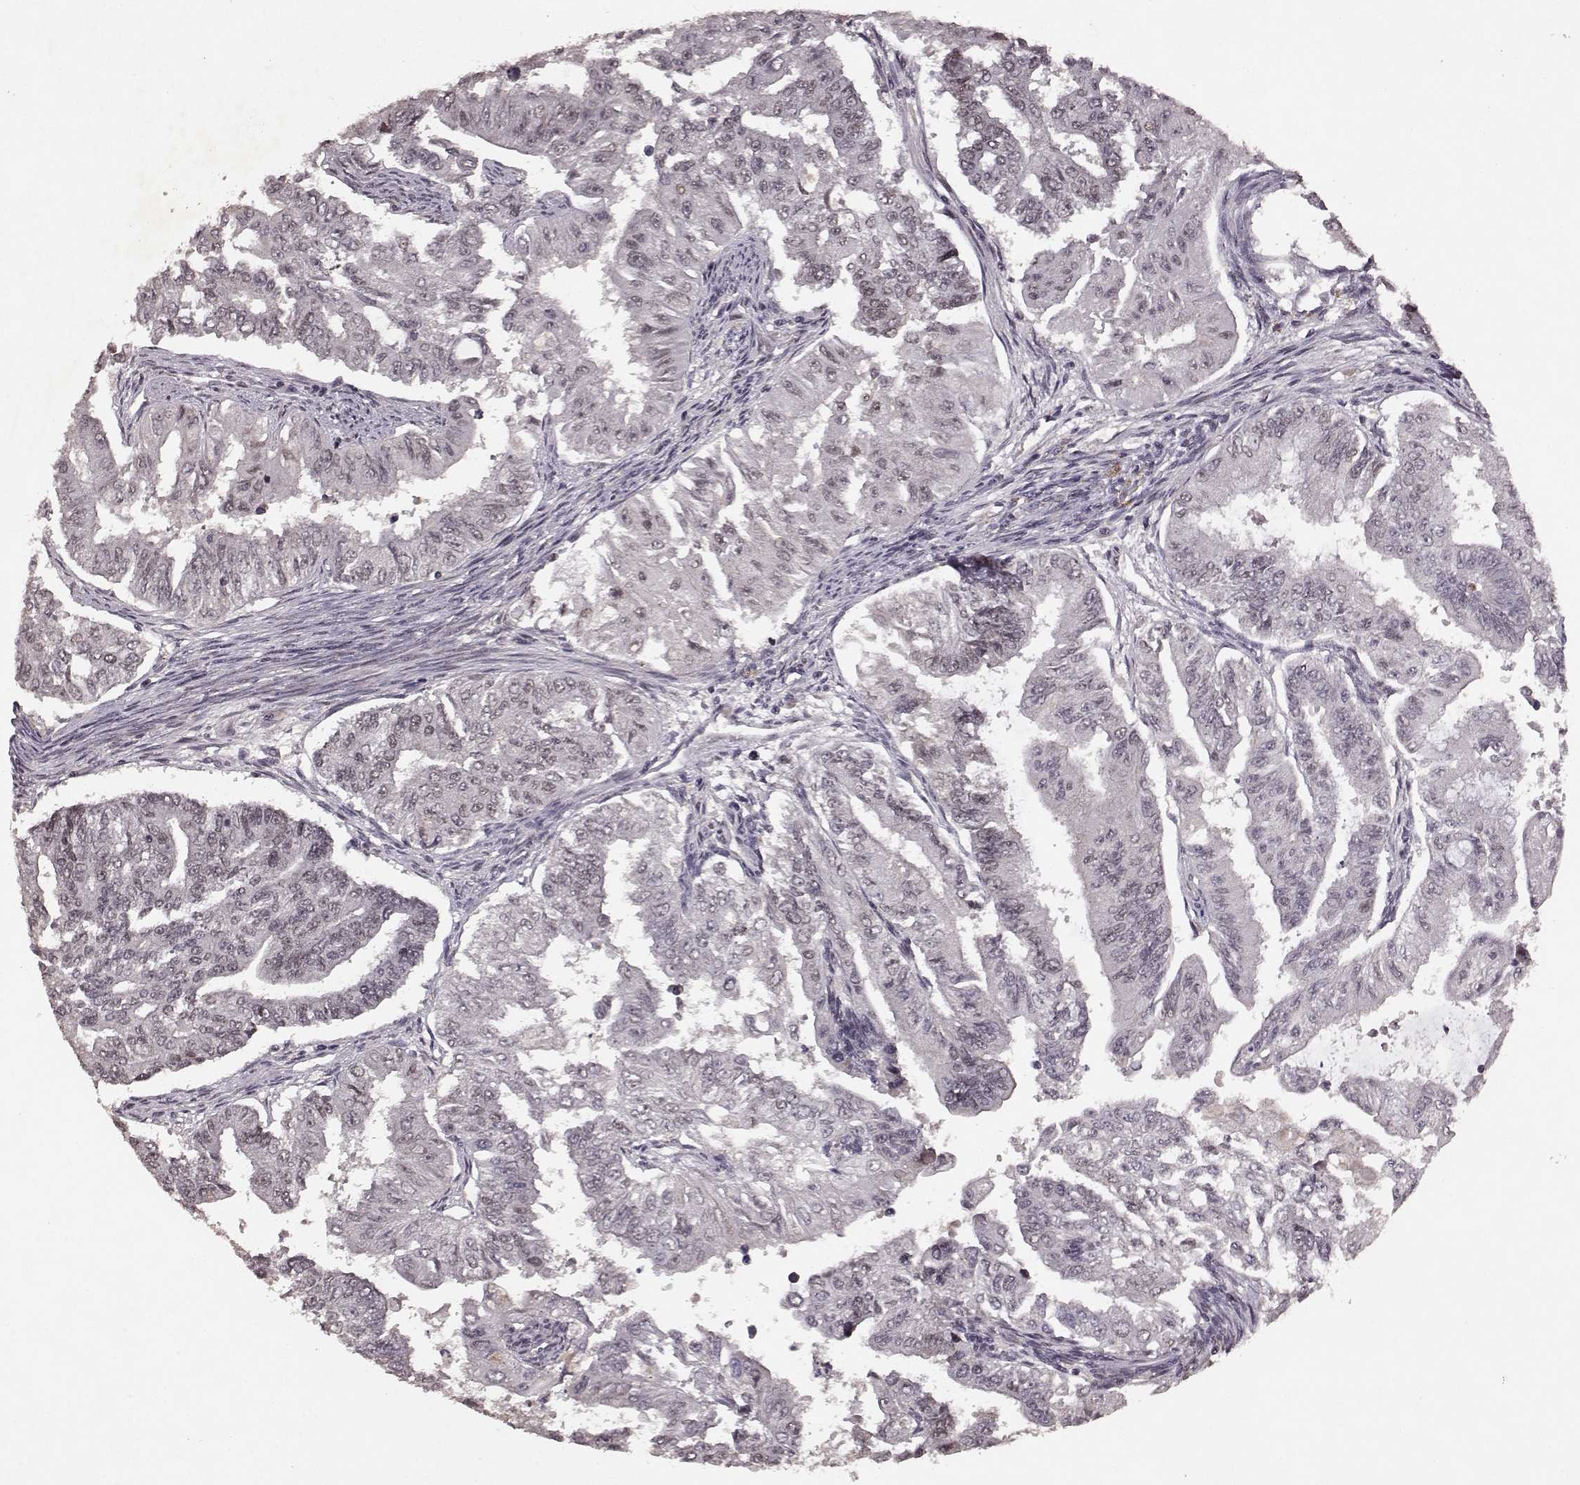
{"staining": {"intensity": "negative", "quantity": "none", "location": "none"}, "tissue": "endometrial cancer", "cell_type": "Tumor cells", "image_type": "cancer", "snomed": [{"axis": "morphology", "description": "Adenocarcinoma, NOS"}, {"axis": "topography", "description": "Uterus"}], "caption": "Tumor cells show no significant protein staining in adenocarcinoma (endometrial).", "gene": "RRAGD", "patient": {"sex": "female", "age": 59}}